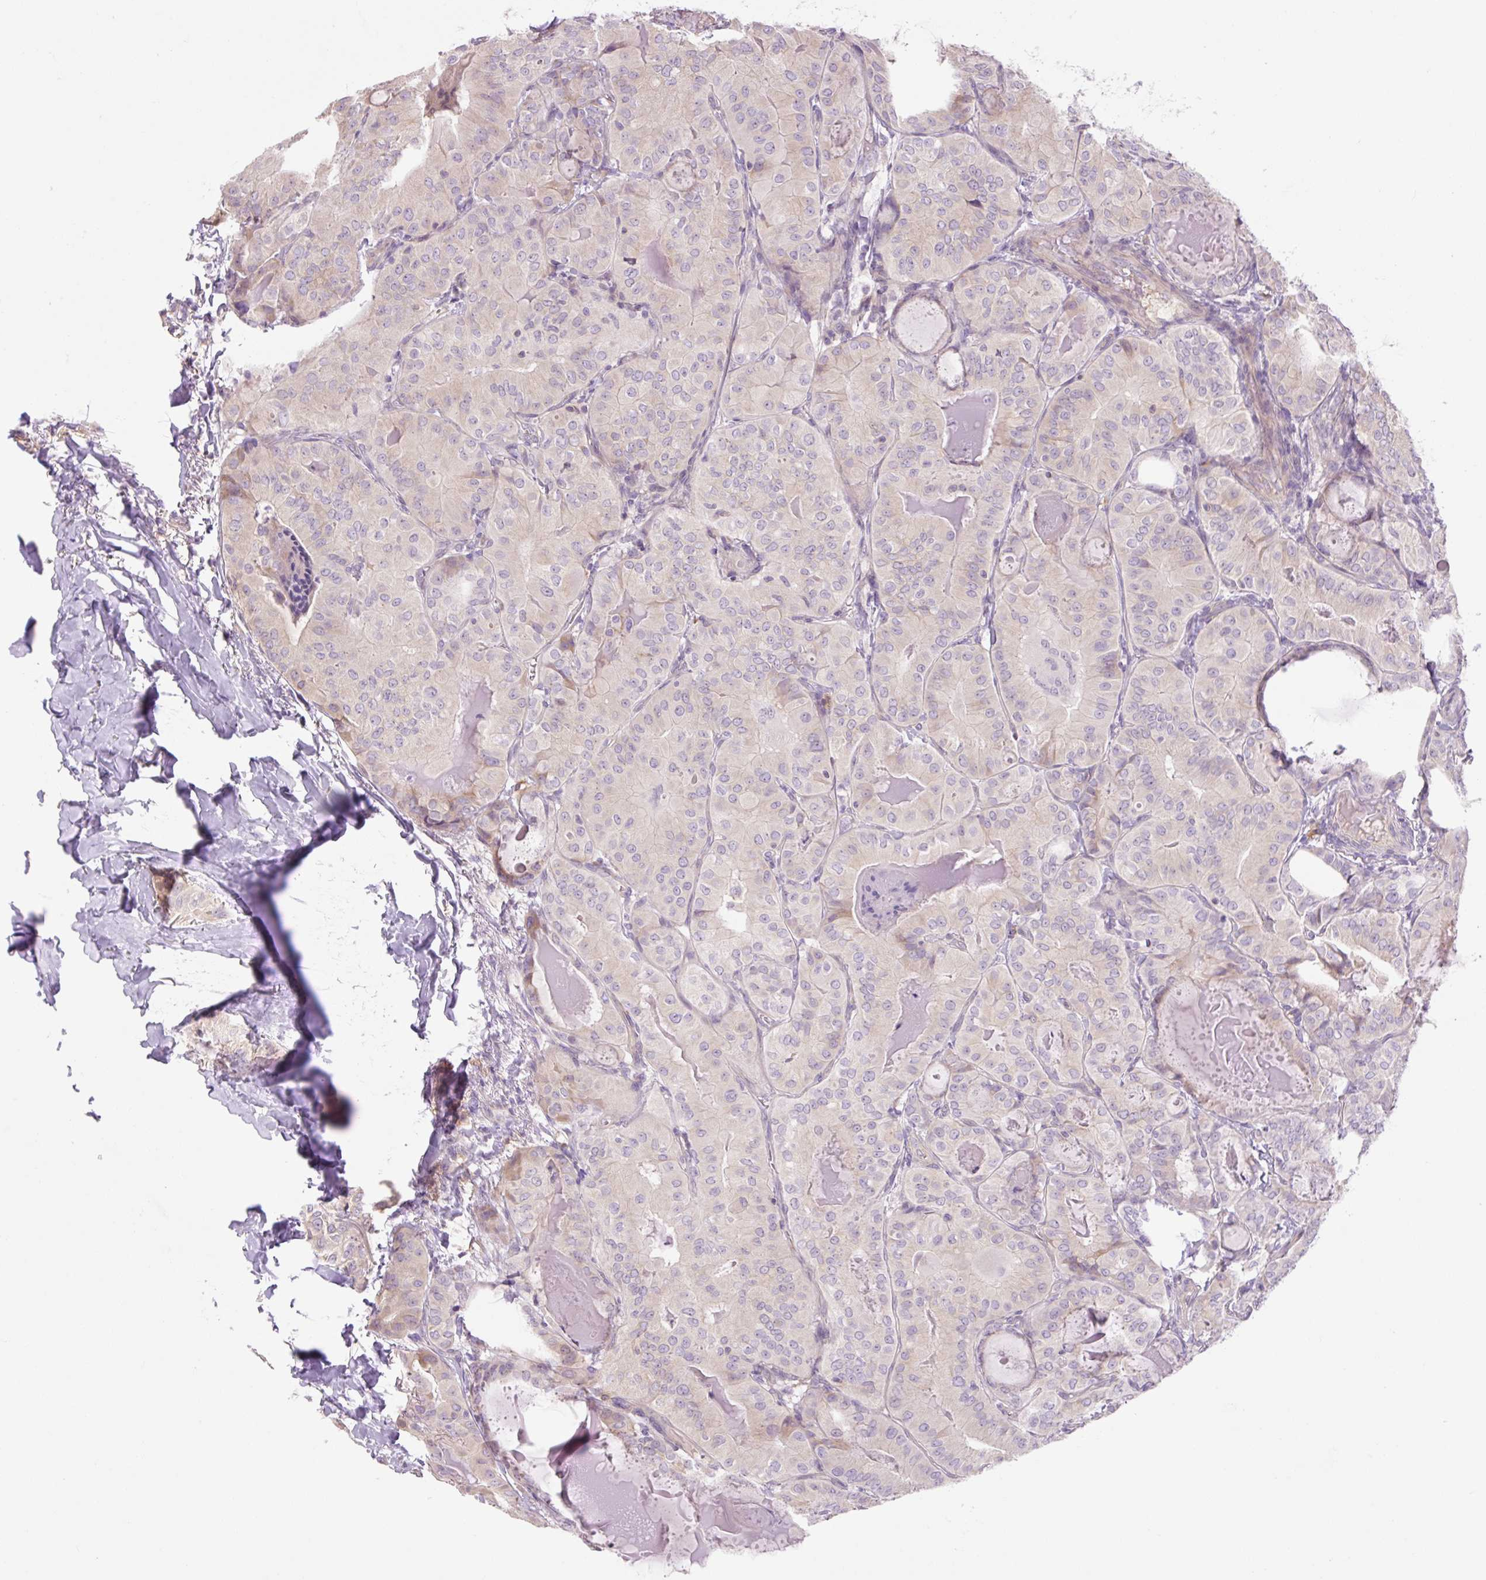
{"staining": {"intensity": "negative", "quantity": "none", "location": "none"}, "tissue": "thyroid cancer", "cell_type": "Tumor cells", "image_type": "cancer", "snomed": [{"axis": "morphology", "description": "Papillary adenocarcinoma, NOS"}, {"axis": "topography", "description": "Thyroid gland"}], "caption": "Thyroid papillary adenocarcinoma was stained to show a protein in brown. There is no significant positivity in tumor cells. The staining is performed using DAB brown chromogen with nuclei counter-stained in using hematoxylin.", "gene": "GRID2", "patient": {"sex": "female", "age": 68}}